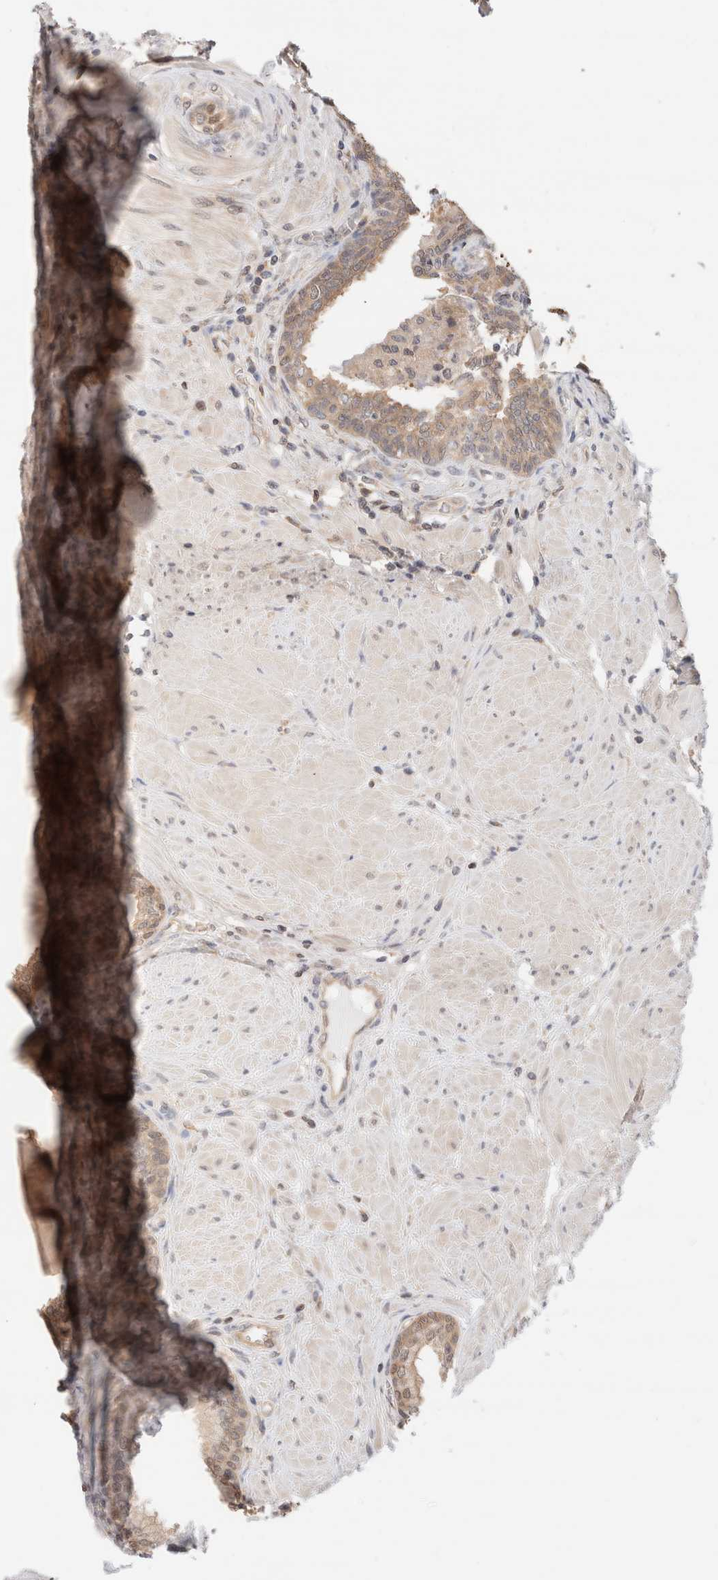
{"staining": {"intensity": "moderate", "quantity": ">75%", "location": "cytoplasmic/membranous"}, "tissue": "prostate", "cell_type": "Glandular cells", "image_type": "normal", "snomed": [{"axis": "morphology", "description": "Normal tissue, NOS"}, {"axis": "topography", "description": "Prostate"}], "caption": "Human prostate stained for a protein (brown) shows moderate cytoplasmic/membranous positive positivity in about >75% of glandular cells.", "gene": "C17orf97", "patient": {"sex": "male", "age": 51}}